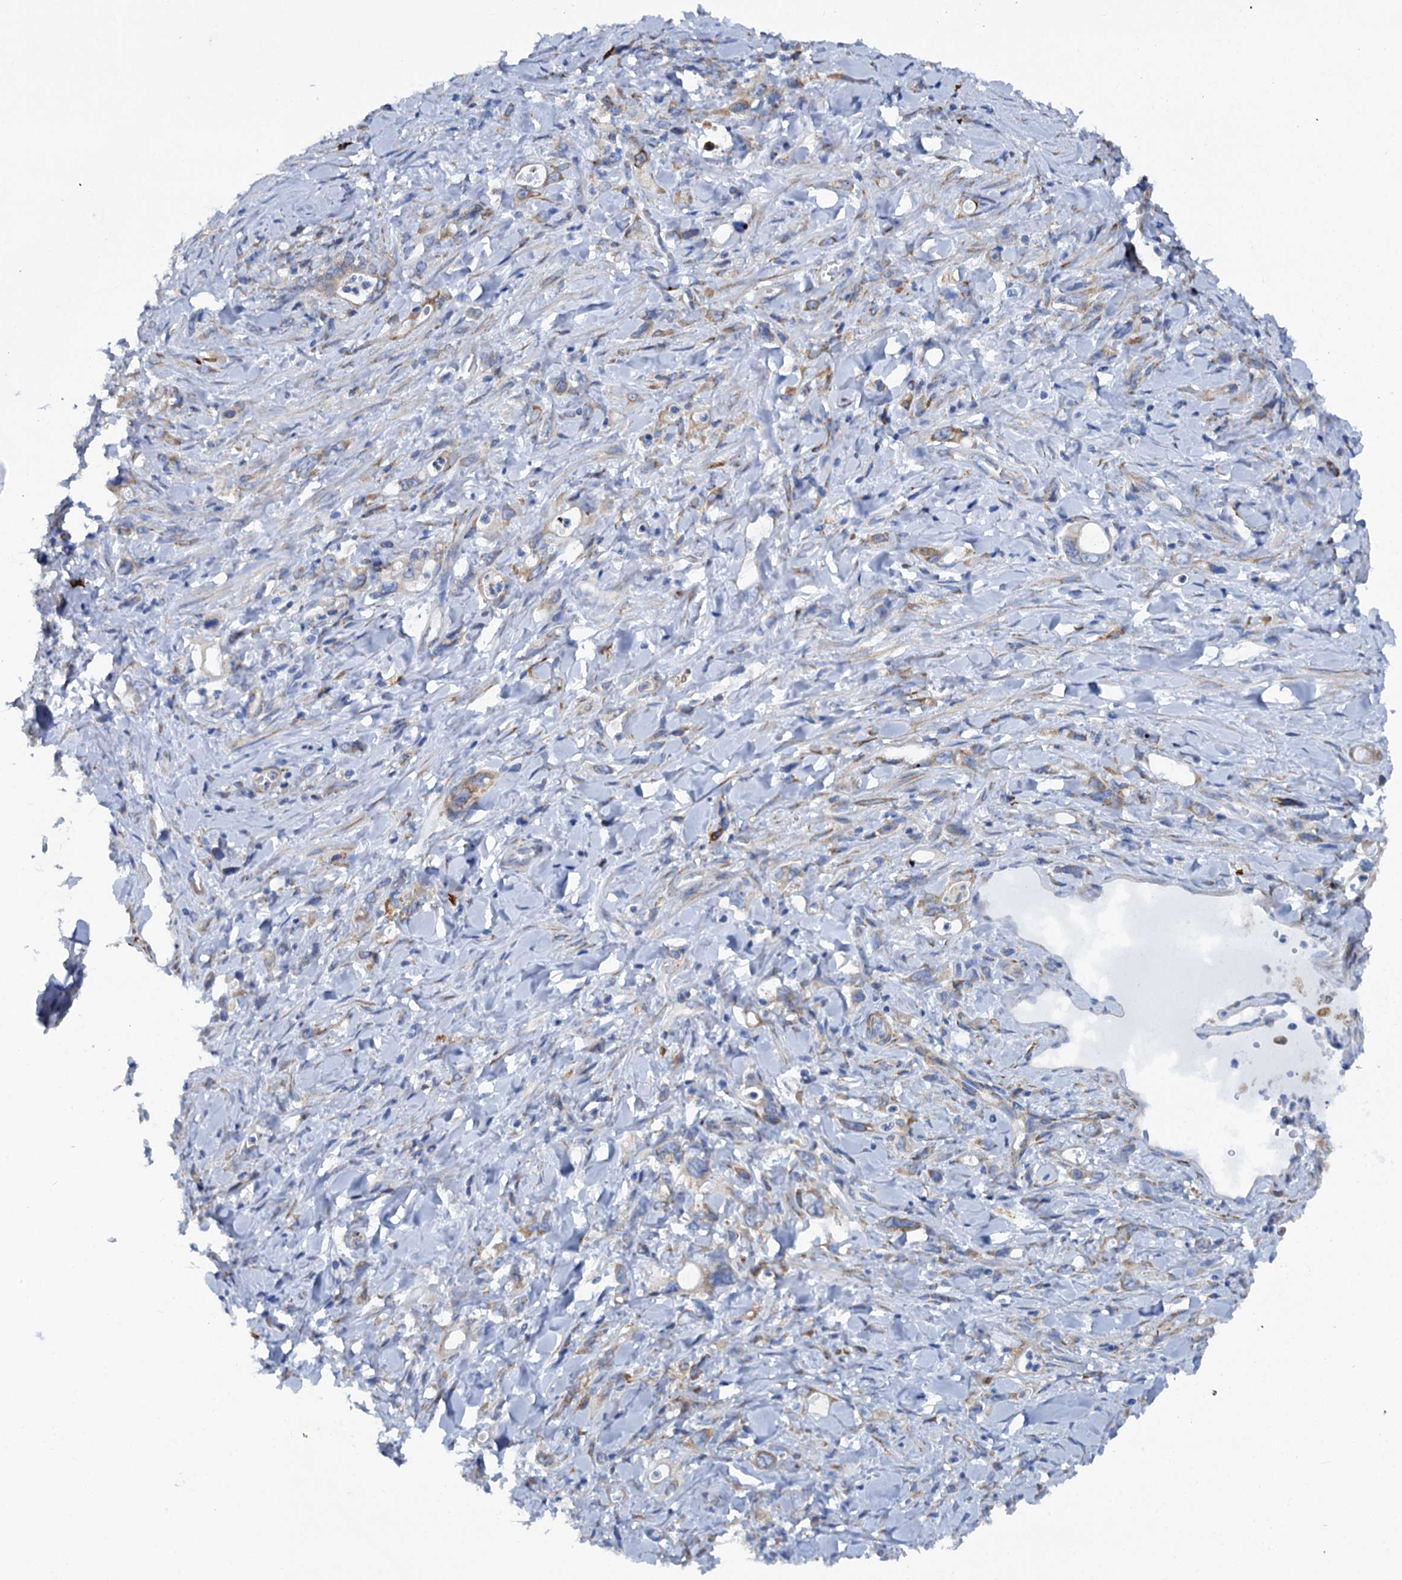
{"staining": {"intensity": "weak", "quantity": "25%-75%", "location": "cytoplasmic/membranous"}, "tissue": "stomach cancer", "cell_type": "Tumor cells", "image_type": "cancer", "snomed": [{"axis": "morphology", "description": "Adenocarcinoma, NOS"}, {"axis": "topography", "description": "Stomach, lower"}], "caption": "This is an image of immunohistochemistry staining of stomach cancer, which shows weak staining in the cytoplasmic/membranous of tumor cells.", "gene": "SHE", "patient": {"sex": "female", "age": 43}}